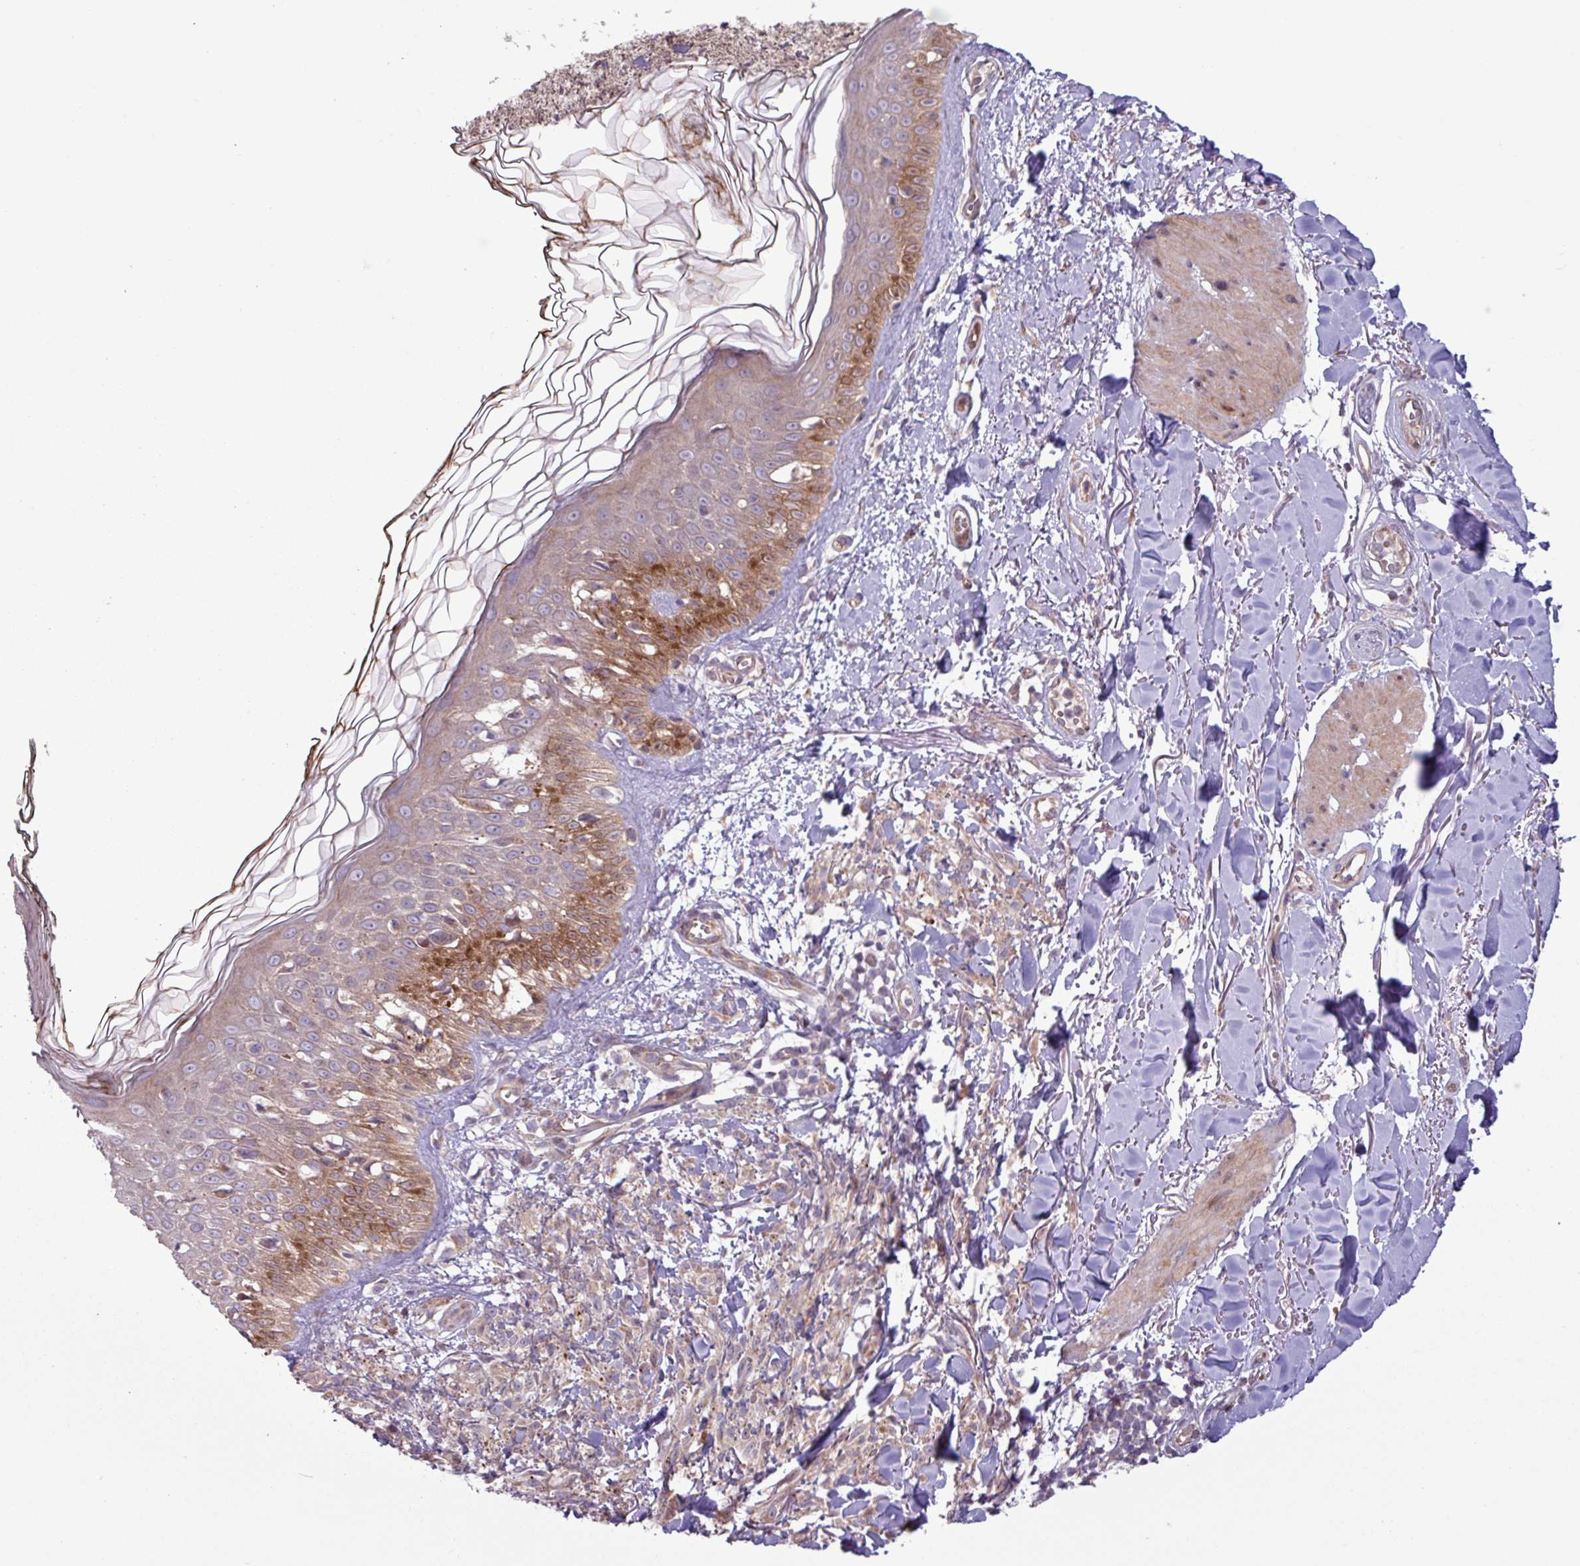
{"staining": {"intensity": "weak", "quantity": "<25%", "location": "cytoplasmic/membranous"}, "tissue": "melanoma", "cell_type": "Tumor cells", "image_type": "cancer", "snomed": [{"axis": "morphology", "description": "Malignant melanoma, NOS"}, {"axis": "topography", "description": "Skin of forearm"}], "caption": "This is an immunohistochemistry photomicrograph of melanoma. There is no staining in tumor cells.", "gene": "PDPR", "patient": {"sex": "female", "age": 65}}